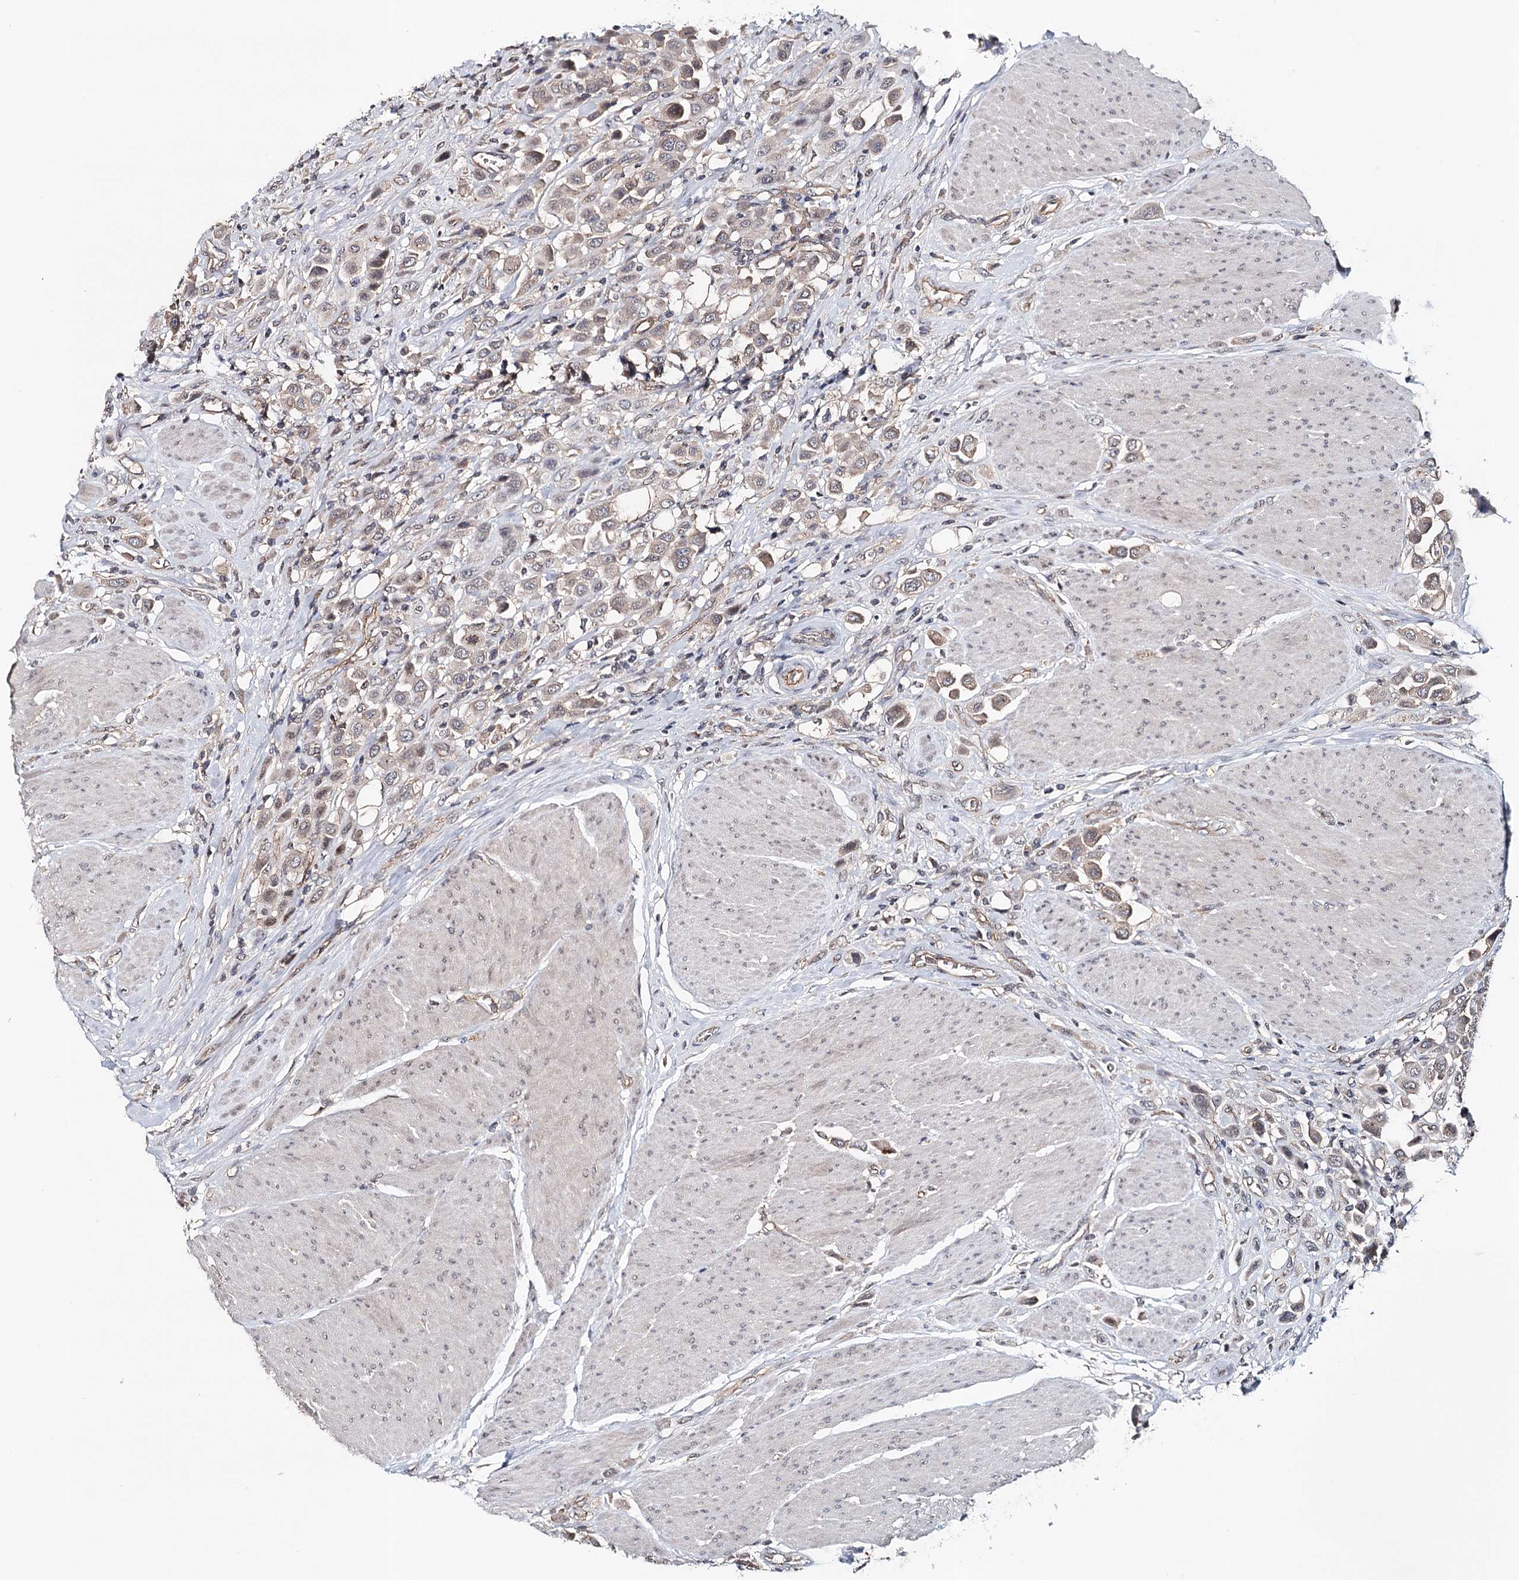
{"staining": {"intensity": "weak", "quantity": ">75%", "location": "cytoplasmic/membranous,nuclear"}, "tissue": "urothelial cancer", "cell_type": "Tumor cells", "image_type": "cancer", "snomed": [{"axis": "morphology", "description": "Urothelial carcinoma, High grade"}, {"axis": "topography", "description": "Urinary bladder"}], "caption": "An immunohistochemistry histopathology image of neoplastic tissue is shown. Protein staining in brown highlights weak cytoplasmic/membranous and nuclear positivity in urothelial cancer within tumor cells. Using DAB (3,3'-diaminobenzidine) (brown) and hematoxylin (blue) stains, captured at high magnification using brightfield microscopy.", "gene": "SYNPO", "patient": {"sex": "male", "age": 50}}